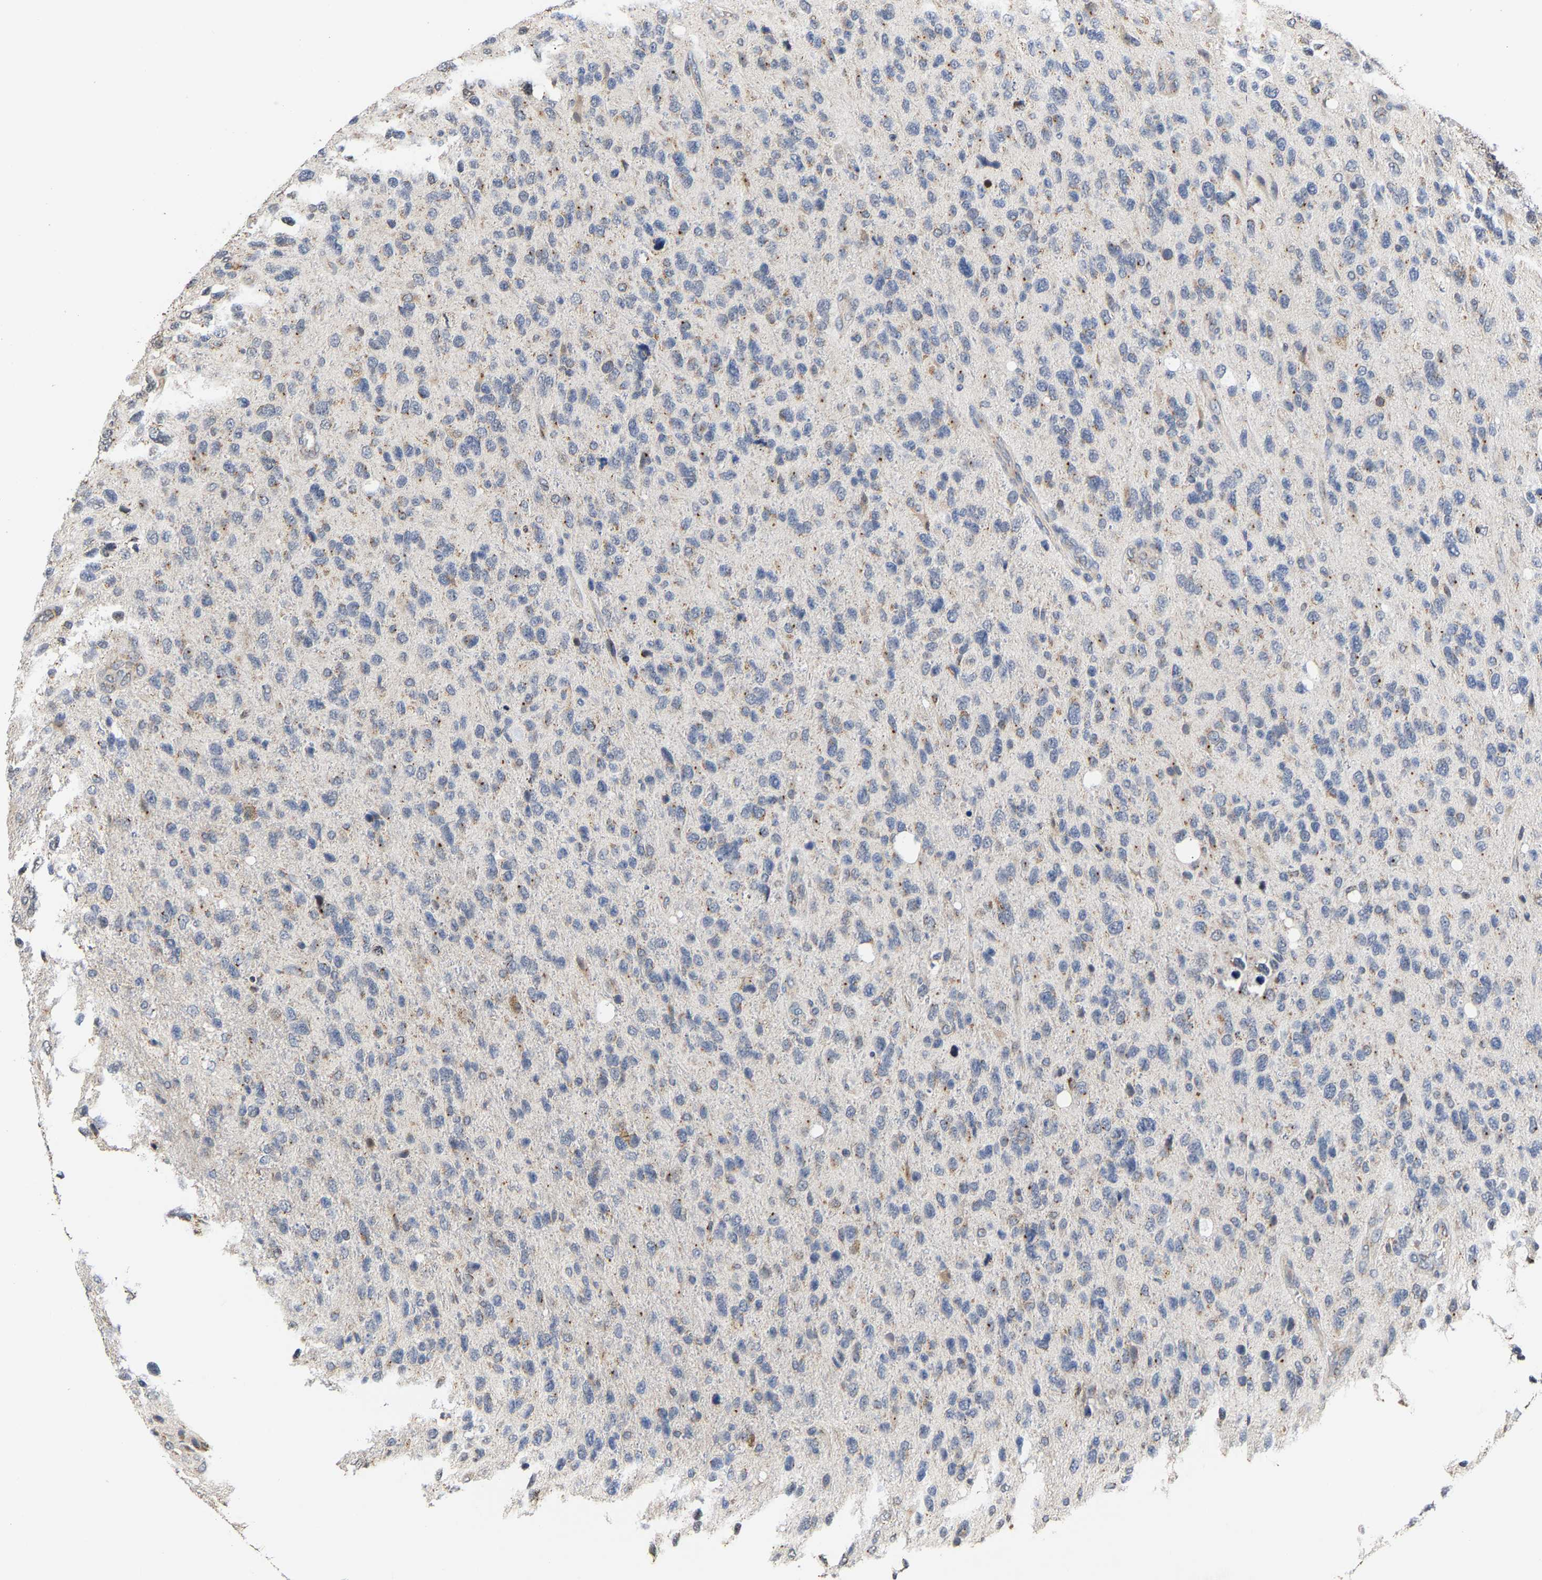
{"staining": {"intensity": "weak", "quantity": "<25%", "location": "cytoplasmic/membranous"}, "tissue": "glioma", "cell_type": "Tumor cells", "image_type": "cancer", "snomed": [{"axis": "morphology", "description": "Glioma, malignant, High grade"}, {"axis": "topography", "description": "Brain"}], "caption": "An image of human glioma is negative for staining in tumor cells. Brightfield microscopy of IHC stained with DAB (brown) and hematoxylin (blue), captured at high magnification.", "gene": "PCNT", "patient": {"sex": "female", "age": 58}}